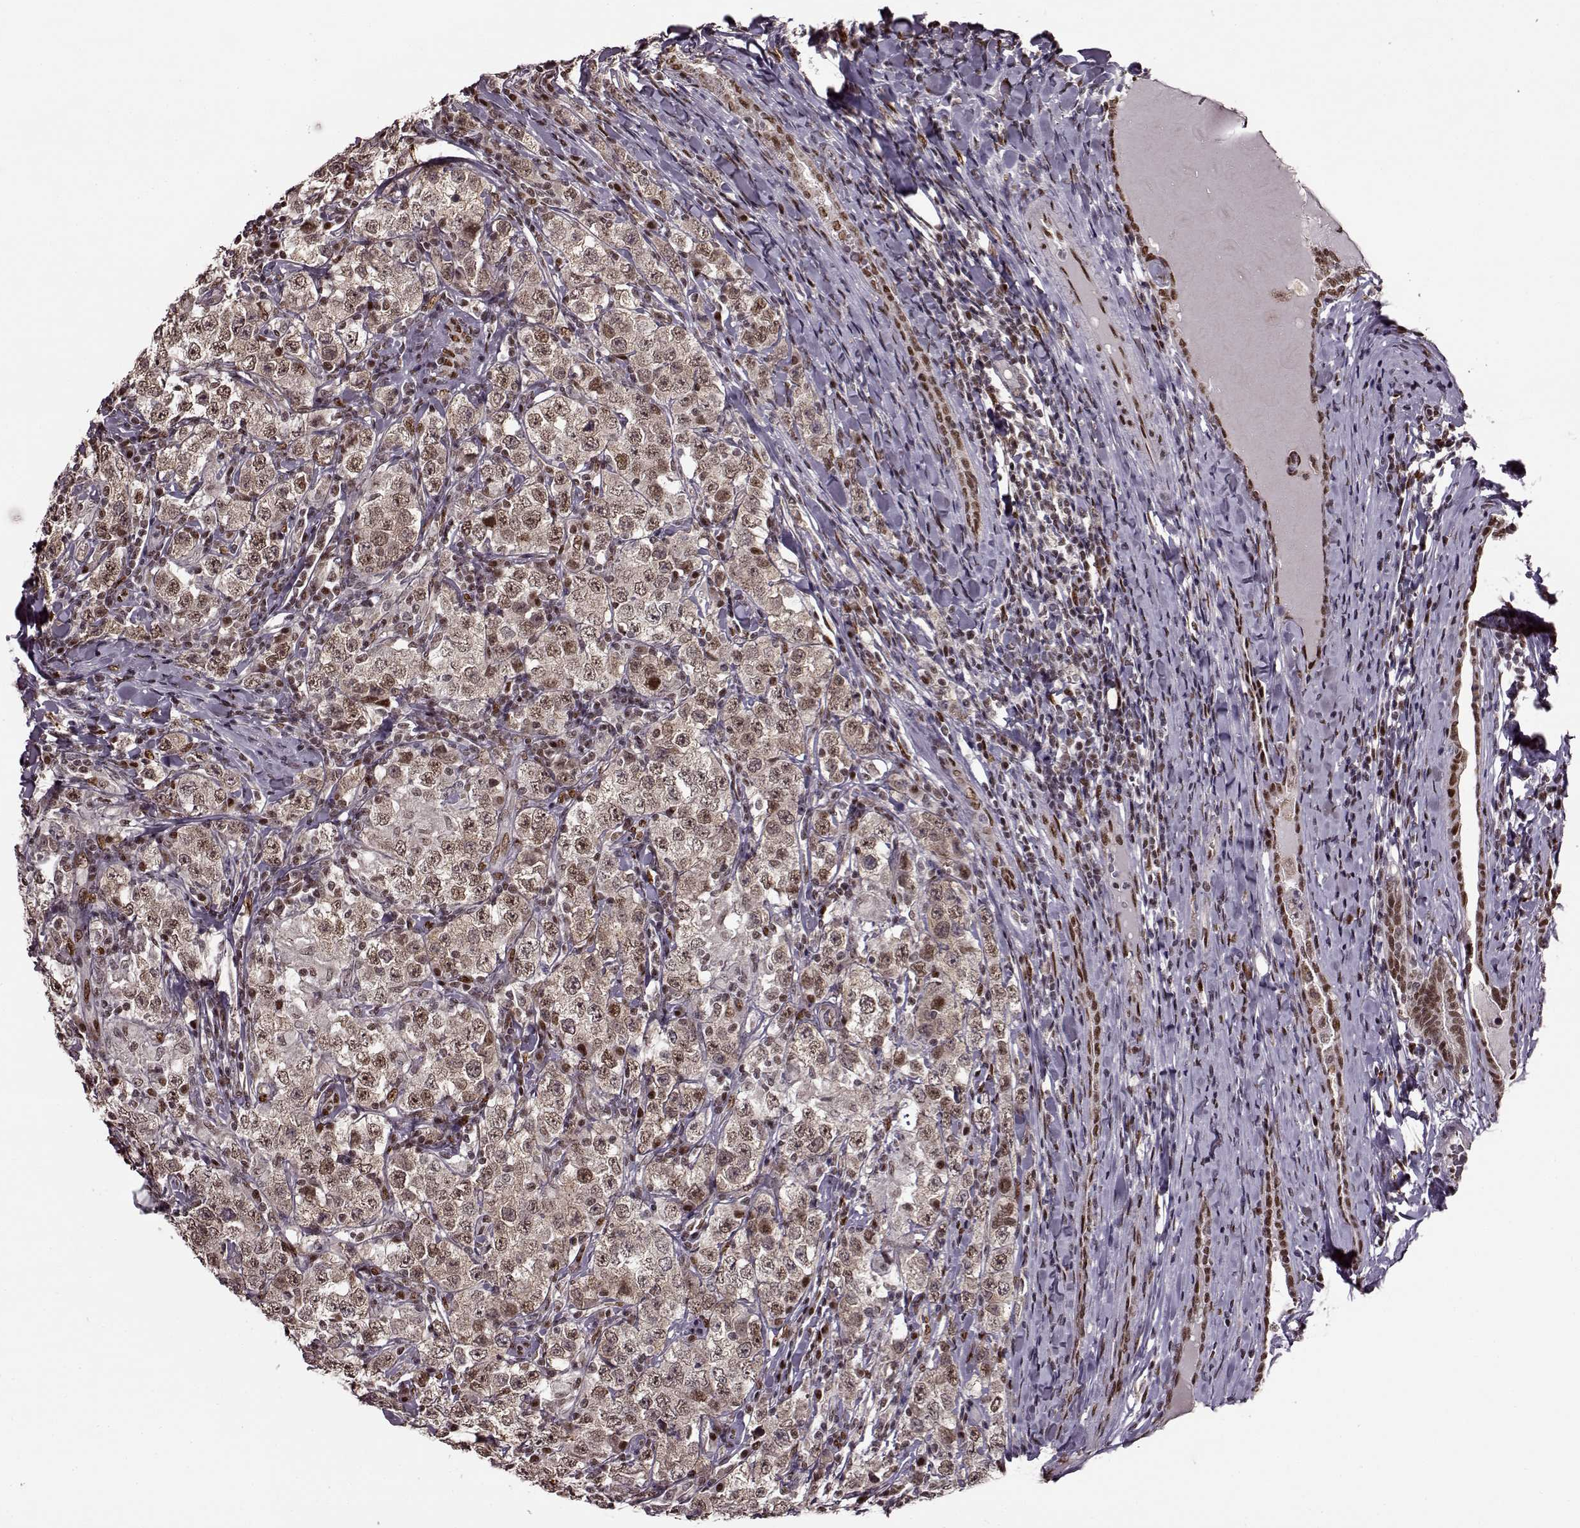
{"staining": {"intensity": "moderate", "quantity": ">75%", "location": "cytoplasmic/membranous,nuclear"}, "tissue": "testis cancer", "cell_type": "Tumor cells", "image_type": "cancer", "snomed": [{"axis": "morphology", "description": "Seminoma, NOS"}, {"axis": "morphology", "description": "Carcinoma, Embryonal, NOS"}, {"axis": "topography", "description": "Testis"}], "caption": "There is medium levels of moderate cytoplasmic/membranous and nuclear positivity in tumor cells of testis cancer (embryonal carcinoma), as demonstrated by immunohistochemical staining (brown color).", "gene": "FTO", "patient": {"sex": "male", "age": 41}}